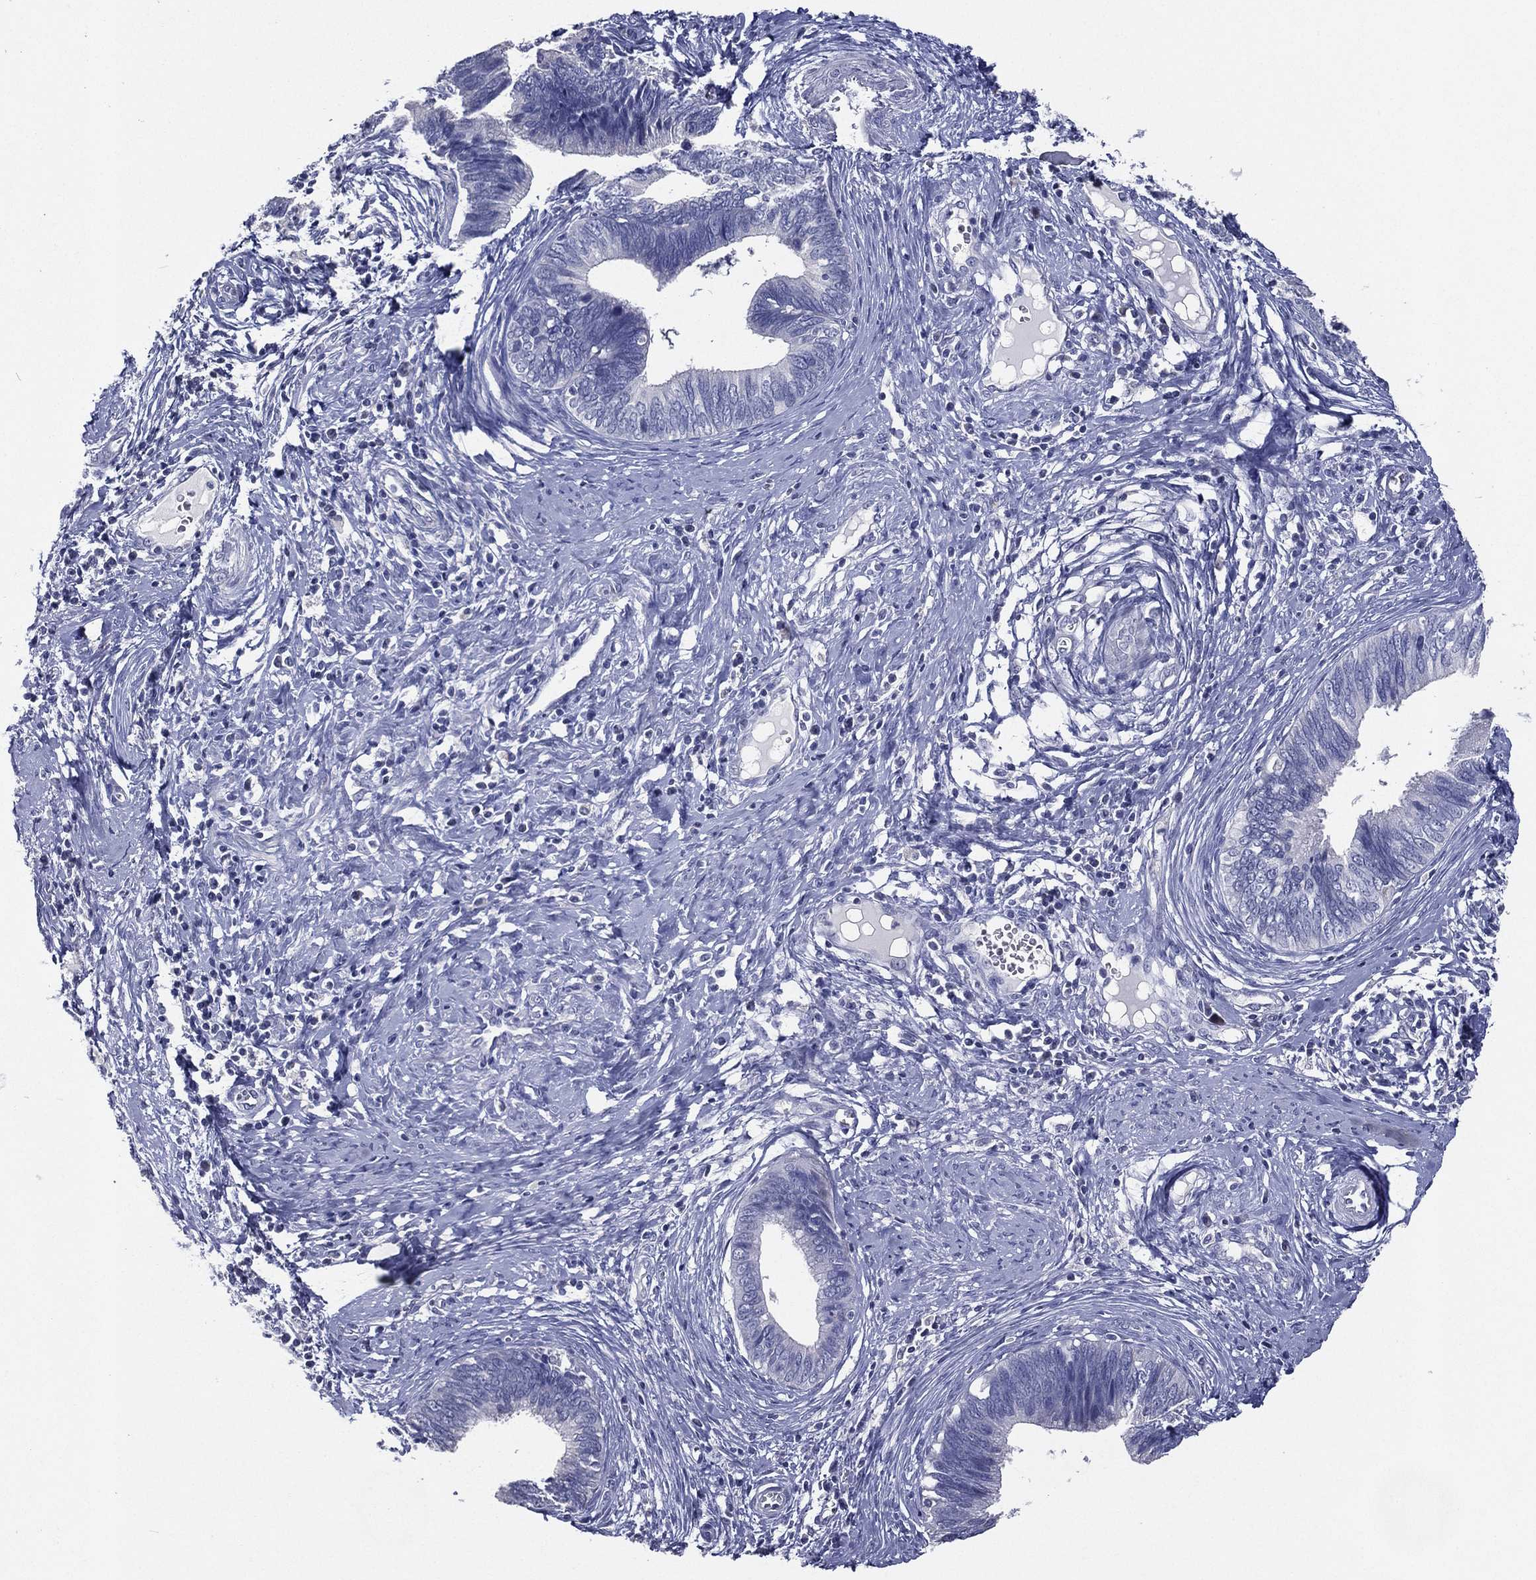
{"staining": {"intensity": "negative", "quantity": "none", "location": "none"}, "tissue": "cervical cancer", "cell_type": "Tumor cells", "image_type": "cancer", "snomed": [{"axis": "morphology", "description": "Adenocarcinoma, NOS"}, {"axis": "topography", "description": "Cervix"}], "caption": "IHC photomicrograph of neoplastic tissue: cervical cancer stained with DAB exhibits no significant protein staining in tumor cells. Nuclei are stained in blue.", "gene": "SLC13A4", "patient": {"sex": "female", "age": 42}}